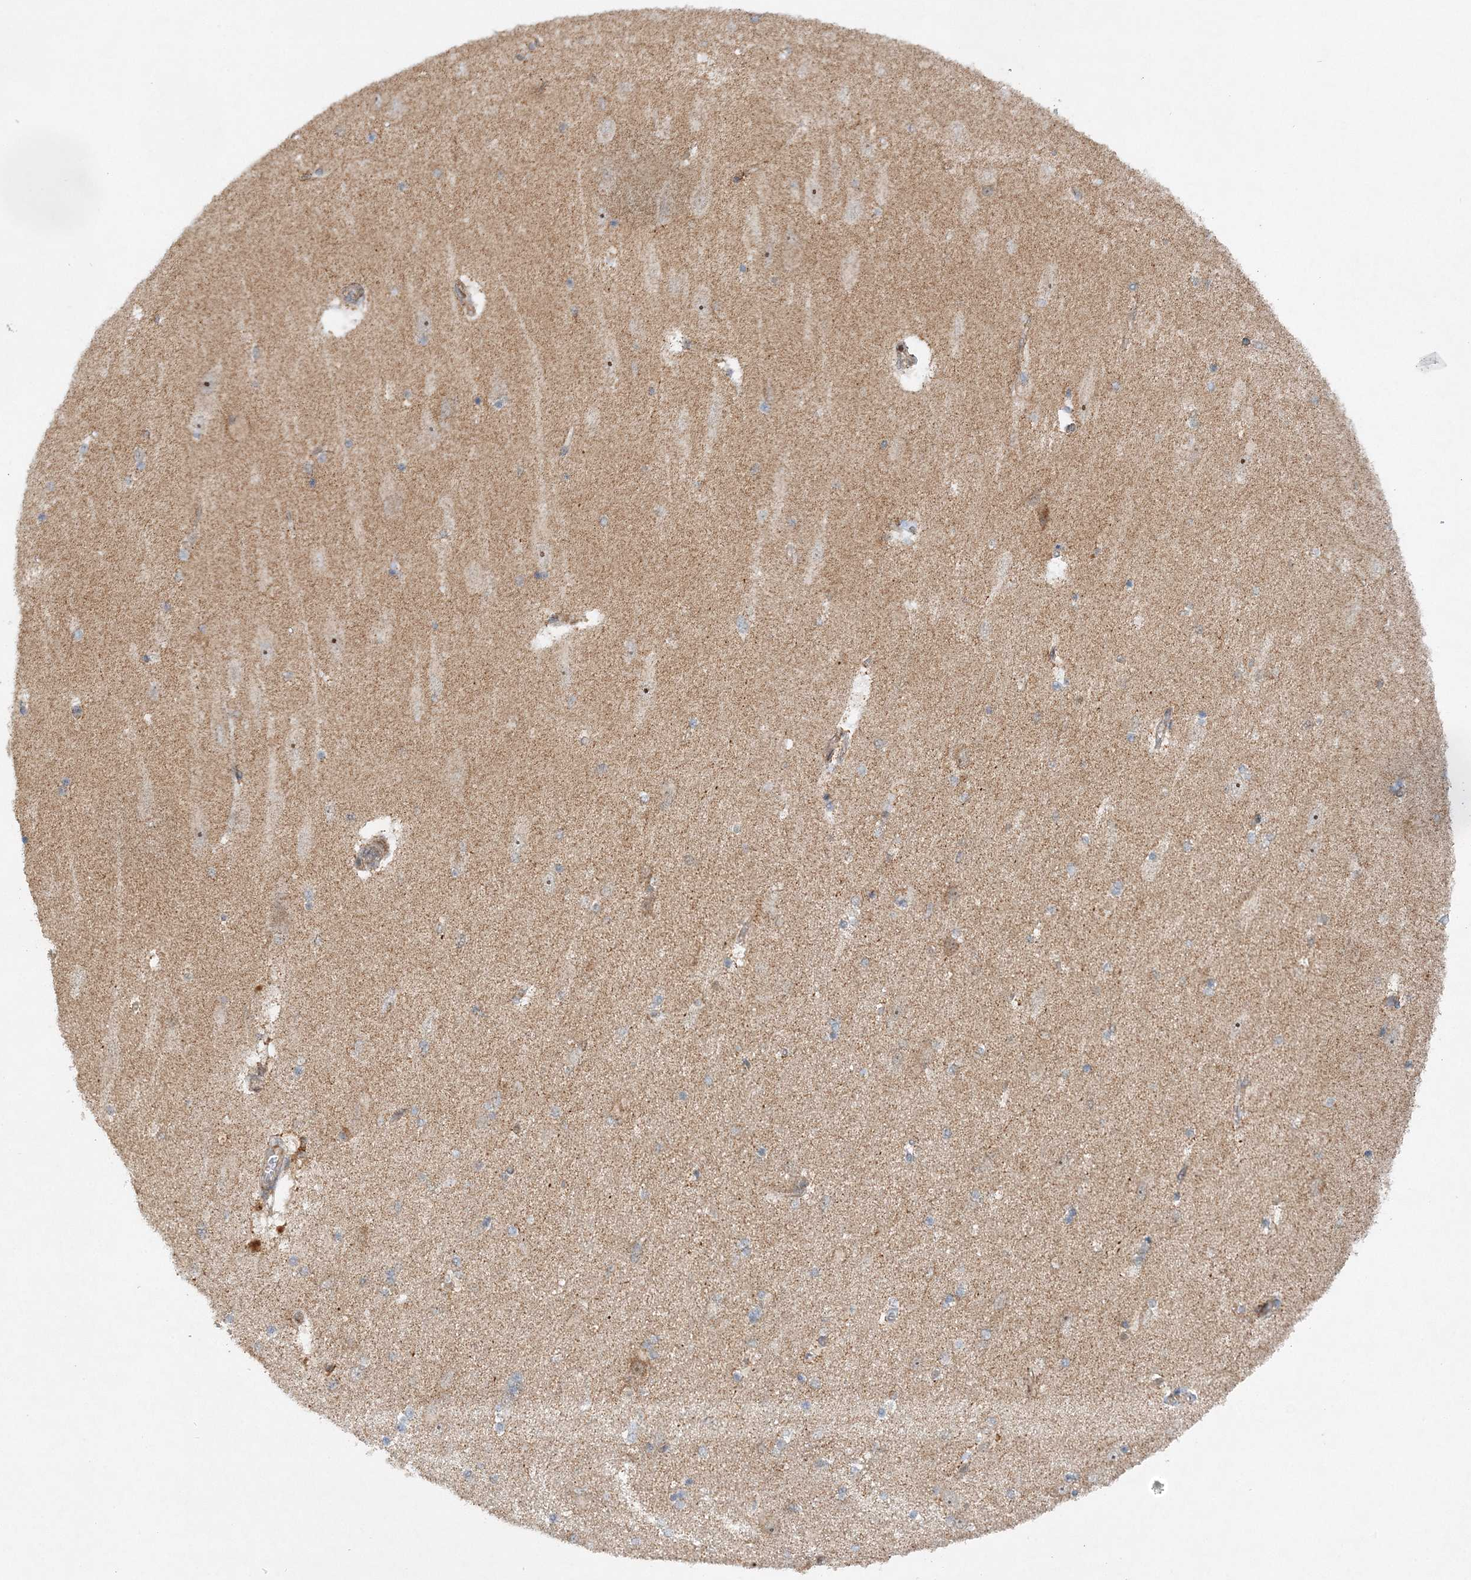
{"staining": {"intensity": "negative", "quantity": "none", "location": "none"}, "tissue": "hippocampus", "cell_type": "Glial cells", "image_type": "normal", "snomed": [{"axis": "morphology", "description": "Normal tissue, NOS"}, {"axis": "topography", "description": "Hippocampus"}], "caption": "This is an immunohistochemistry micrograph of benign hippocampus. There is no expression in glial cells.", "gene": "RAB11FIP2", "patient": {"sex": "female", "age": 54}}